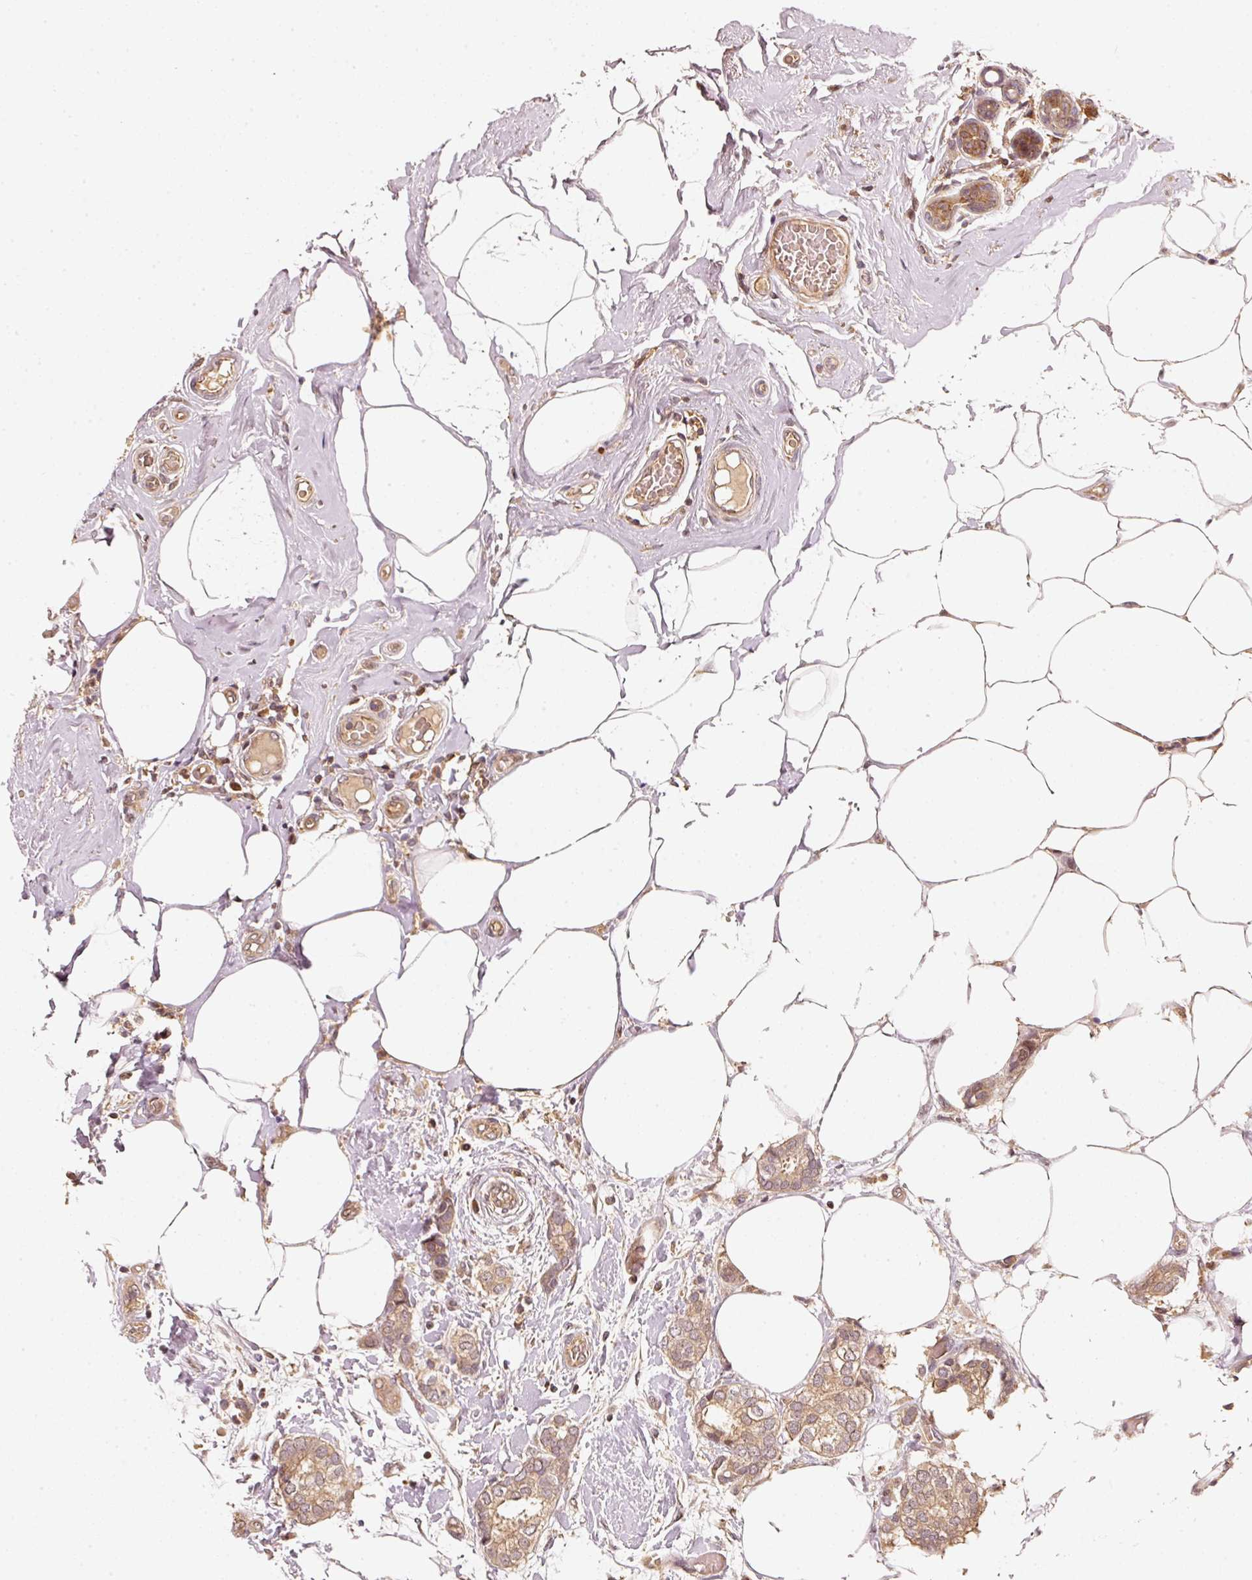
{"staining": {"intensity": "moderate", "quantity": ">75%", "location": "cytoplasmic/membranous"}, "tissue": "breast cancer", "cell_type": "Tumor cells", "image_type": "cancer", "snomed": [{"axis": "morphology", "description": "Duct carcinoma"}, {"axis": "topography", "description": "Breast"}], "caption": "Tumor cells reveal moderate cytoplasmic/membranous expression in about >75% of cells in invasive ductal carcinoma (breast).", "gene": "RRAS2", "patient": {"sex": "female", "age": 73}}